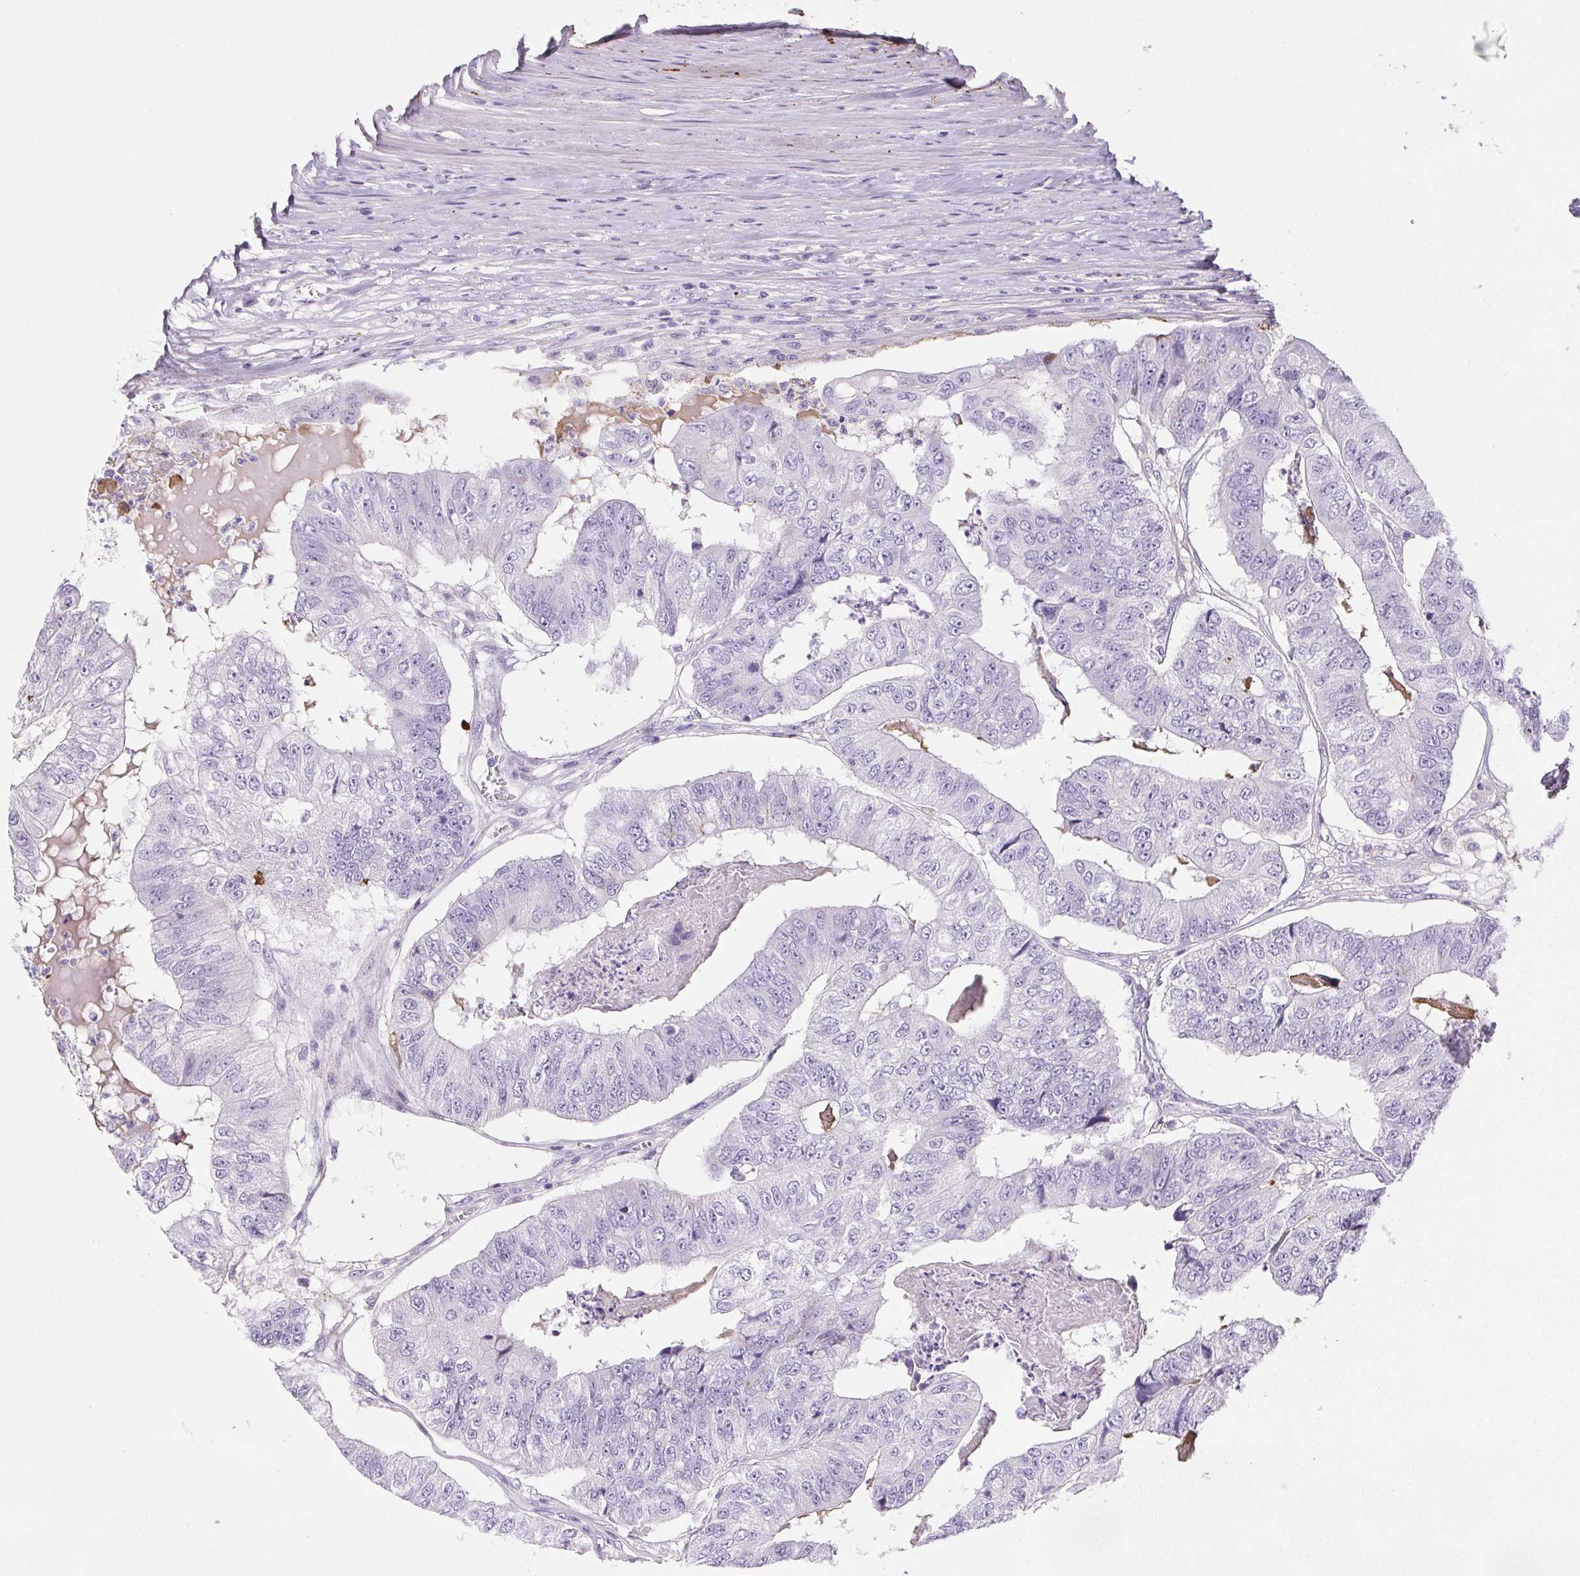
{"staining": {"intensity": "negative", "quantity": "none", "location": "none"}, "tissue": "colorectal cancer", "cell_type": "Tumor cells", "image_type": "cancer", "snomed": [{"axis": "morphology", "description": "Adenocarcinoma, NOS"}, {"axis": "topography", "description": "Colon"}], "caption": "IHC image of neoplastic tissue: human adenocarcinoma (colorectal) stained with DAB (3,3'-diaminobenzidine) exhibits no significant protein staining in tumor cells.", "gene": "VTN", "patient": {"sex": "female", "age": 67}}